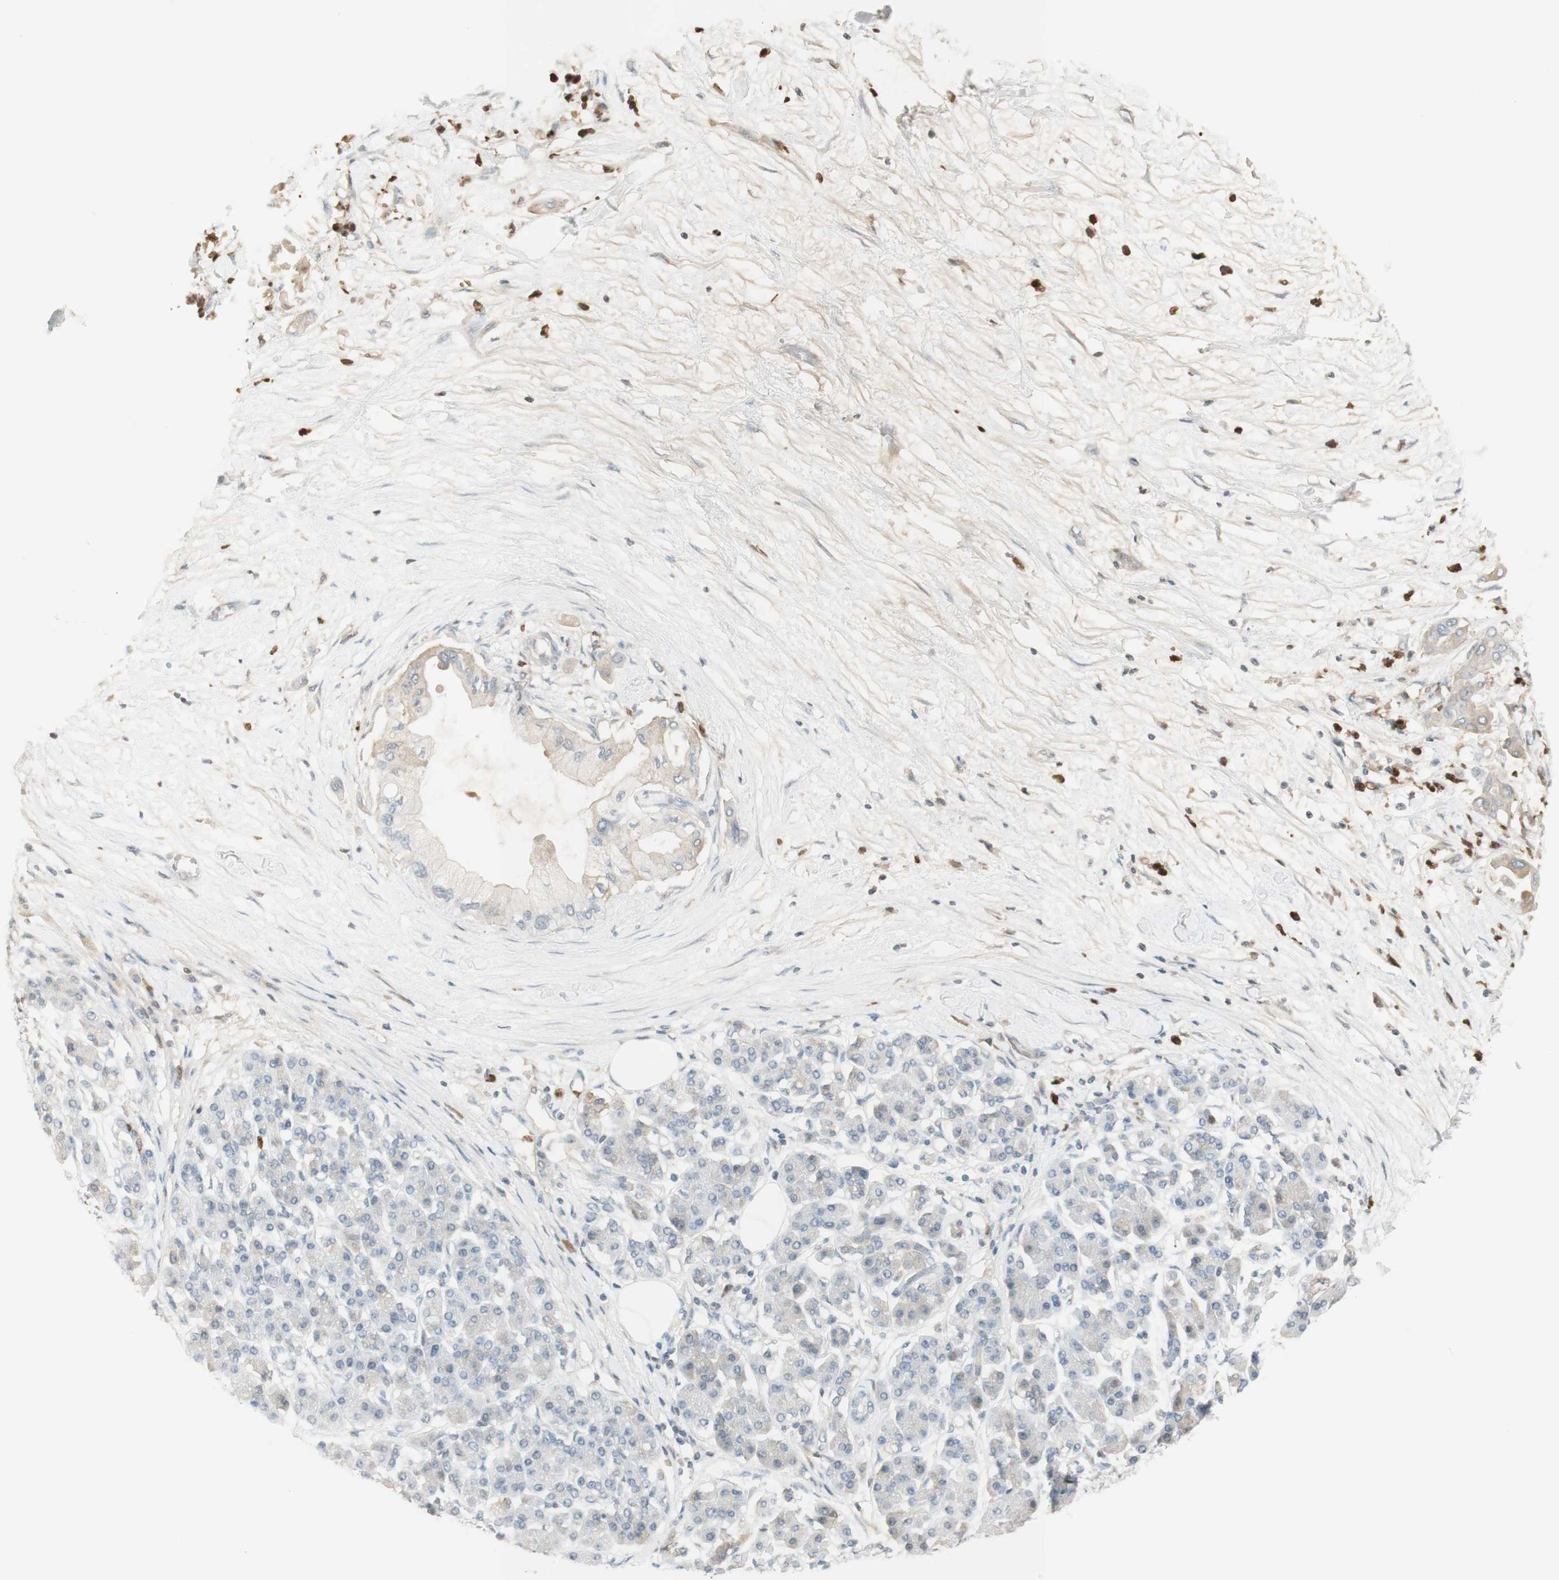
{"staining": {"intensity": "weak", "quantity": "<25%", "location": "cytoplasmic/membranous"}, "tissue": "pancreatic cancer", "cell_type": "Tumor cells", "image_type": "cancer", "snomed": [{"axis": "morphology", "description": "Adenocarcinoma, NOS"}, {"axis": "morphology", "description": "Adenocarcinoma, metastatic, NOS"}, {"axis": "topography", "description": "Lymph node"}, {"axis": "topography", "description": "Pancreas"}, {"axis": "topography", "description": "Duodenum"}], "caption": "Immunohistochemistry micrograph of neoplastic tissue: pancreatic metastatic adenocarcinoma stained with DAB exhibits no significant protein expression in tumor cells.", "gene": "NID1", "patient": {"sex": "female", "age": 64}}